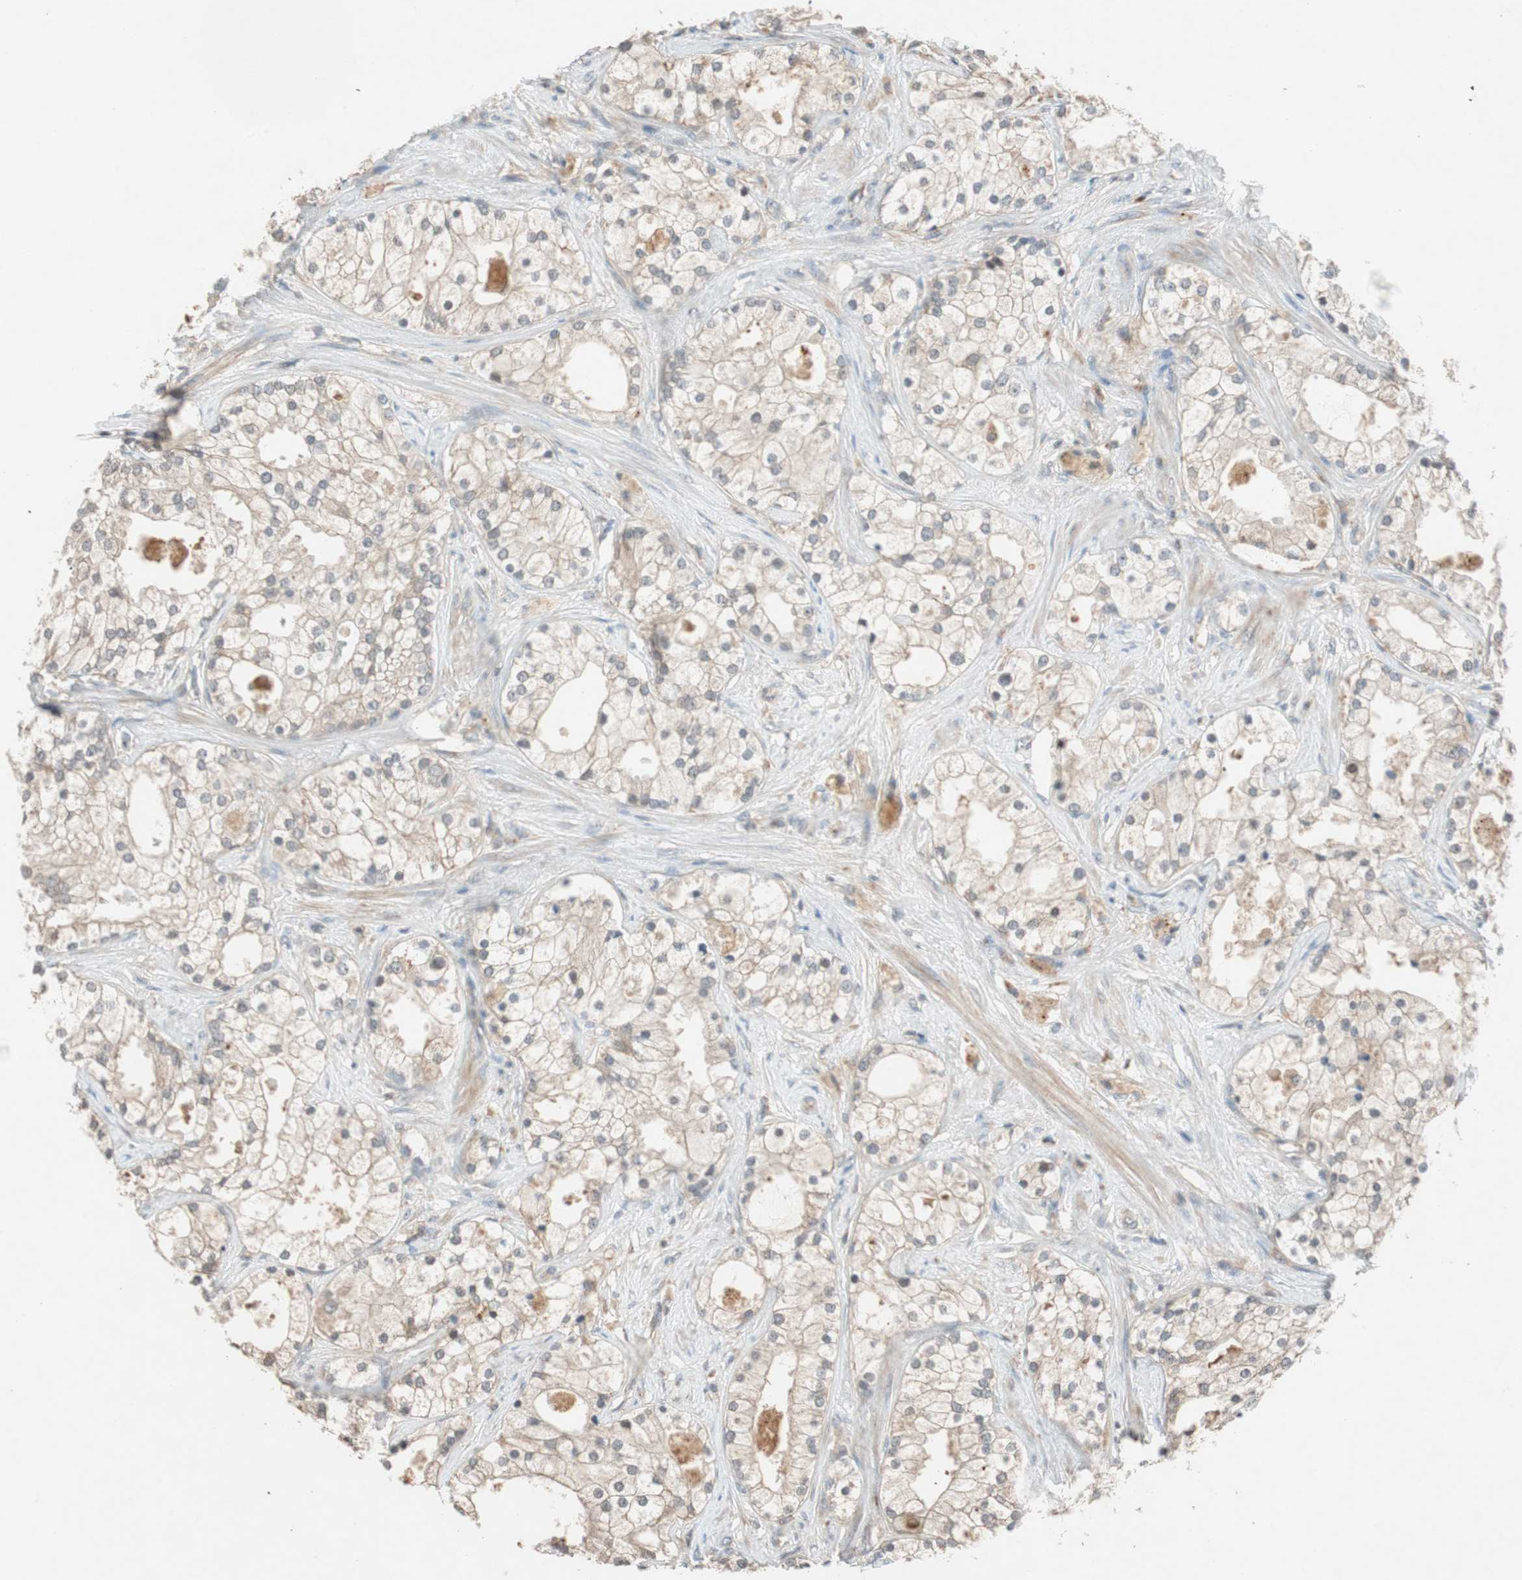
{"staining": {"intensity": "weak", "quantity": ">75%", "location": "cytoplasmic/membranous"}, "tissue": "prostate cancer", "cell_type": "Tumor cells", "image_type": "cancer", "snomed": [{"axis": "morphology", "description": "Adenocarcinoma, Low grade"}, {"axis": "topography", "description": "Prostate"}], "caption": "Human low-grade adenocarcinoma (prostate) stained with a brown dye demonstrates weak cytoplasmic/membranous positive staining in approximately >75% of tumor cells.", "gene": "GLB1", "patient": {"sex": "male", "age": 58}}